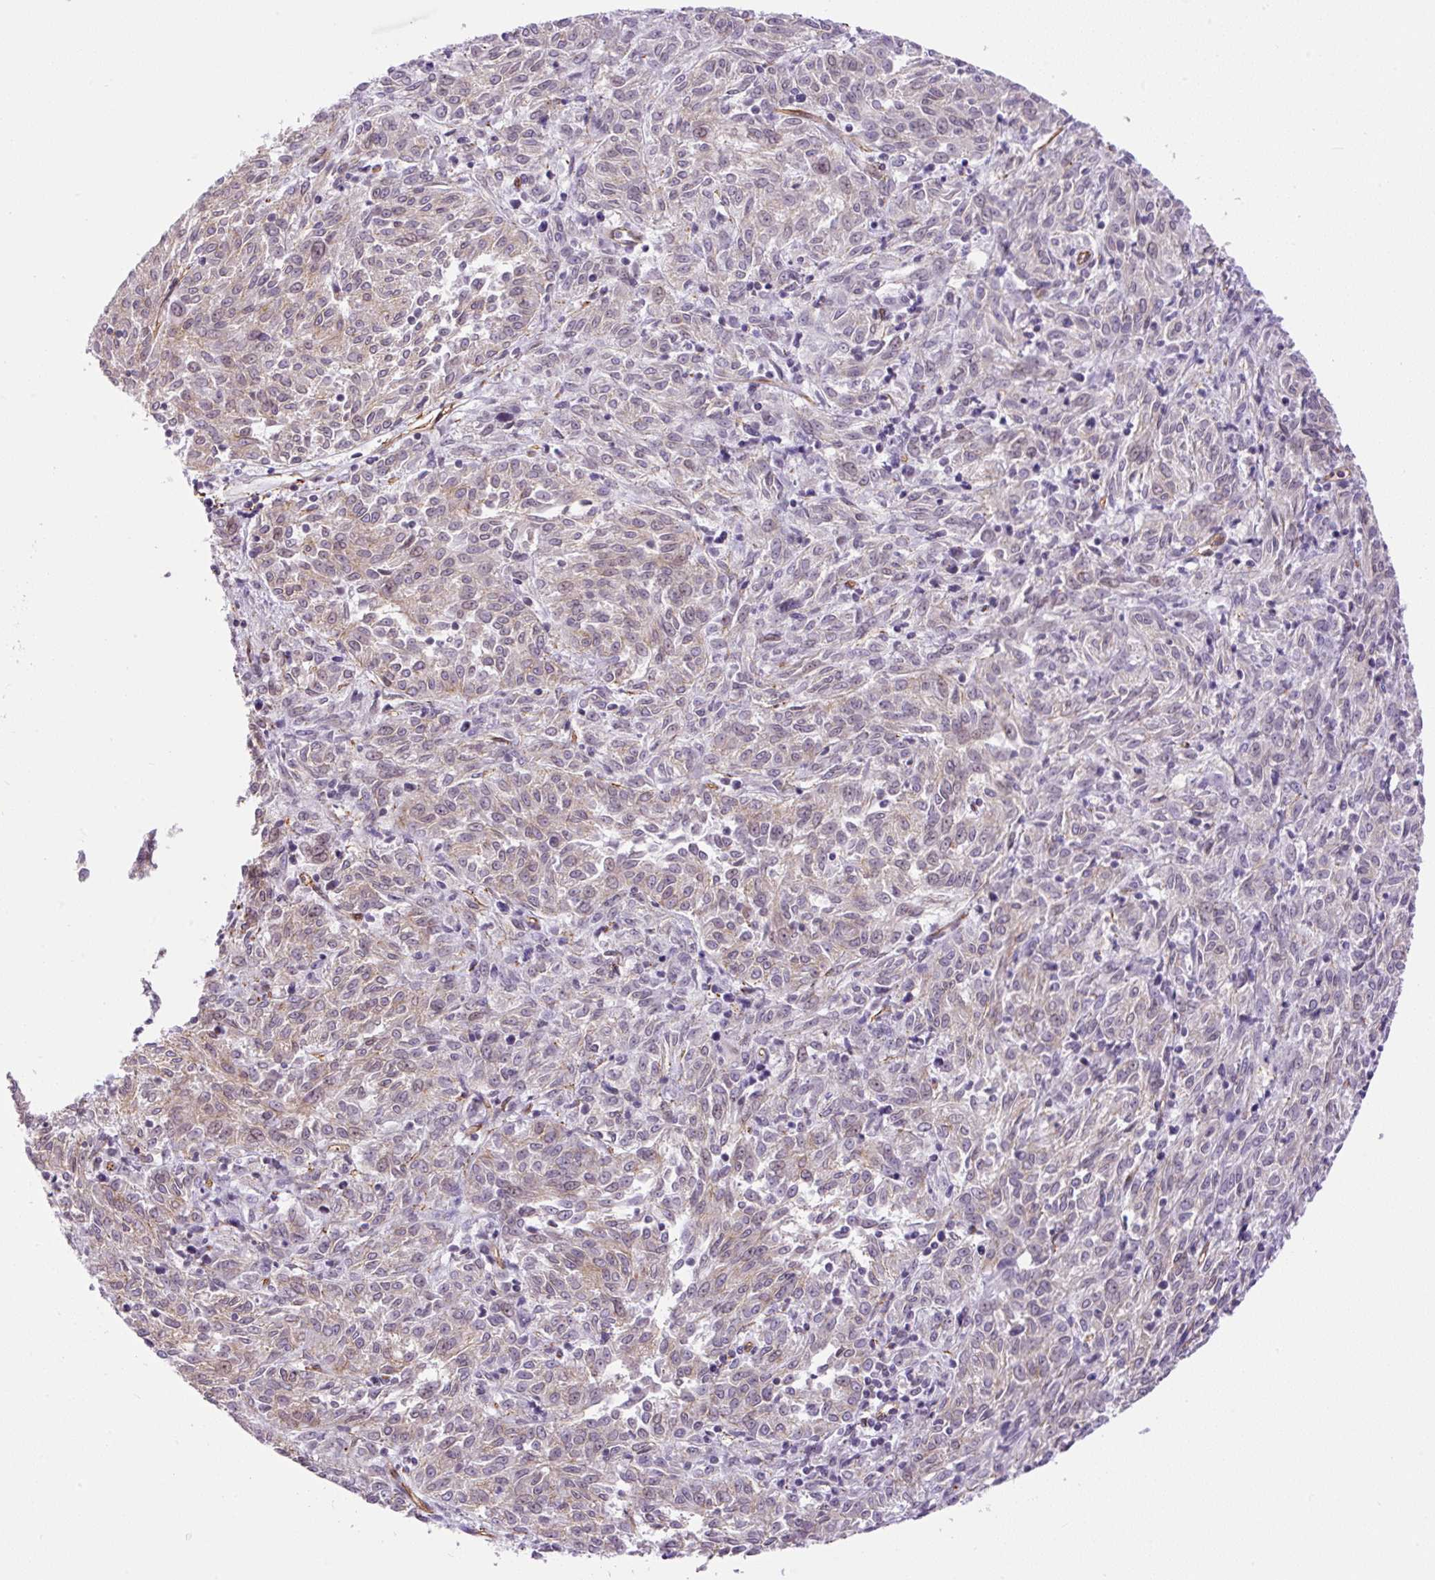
{"staining": {"intensity": "negative", "quantity": "none", "location": "none"}, "tissue": "melanoma", "cell_type": "Tumor cells", "image_type": "cancer", "snomed": [{"axis": "morphology", "description": "Malignant melanoma, NOS"}, {"axis": "topography", "description": "Skin"}], "caption": "A photomicrograph of melanoma stained for a protein demonstrates no brown staining in tumor cells. The staining was performed using DAB to visualize the protein expression in brown, while the nuclei were stained in blue with hematoxylin (Magnification: 20x).", "gene": "MYO5C", "patient": {"sex": "female", "age": 72}}